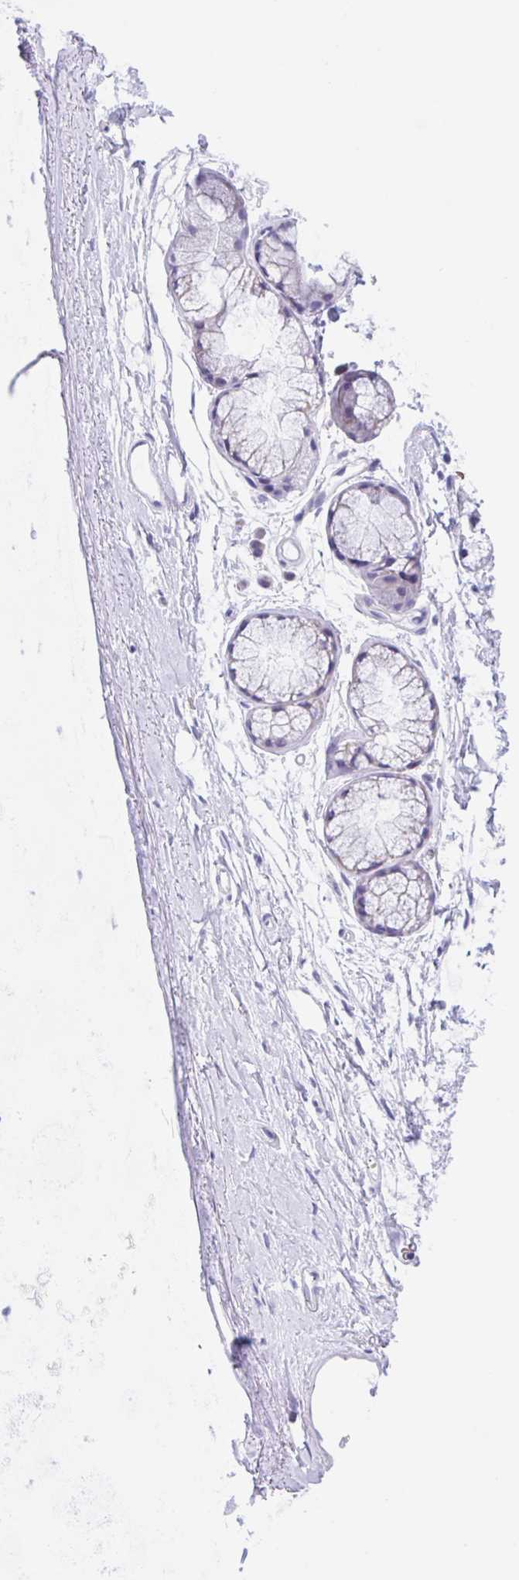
{"staining": {"intensity": "negative", "quantity": "none", "location": "none"}, "tissue": "adipose tissue", "cell_type": "Adipocytes", "image_type": "normal", "snomed": [{"axis": "morphology", "description": "Normal tissue, NOS"}, {"axis": "topography", "description": "Lymph node"}, {"axis": "topography", "description": "Cartilage tissue"}, {"axis": "topography", "description": "Bronchus"}], "caption": "IHC of normal human adipose tissue reveals no expression in adipocytes. (Stains: DAB immunohistochemistry (IHC) with hematoxylin counter stain, Microscopy: brightfield microscopy at high magnification).", "gene": "ANKRD9", "patient": {"sex": "female", "age": 70}}